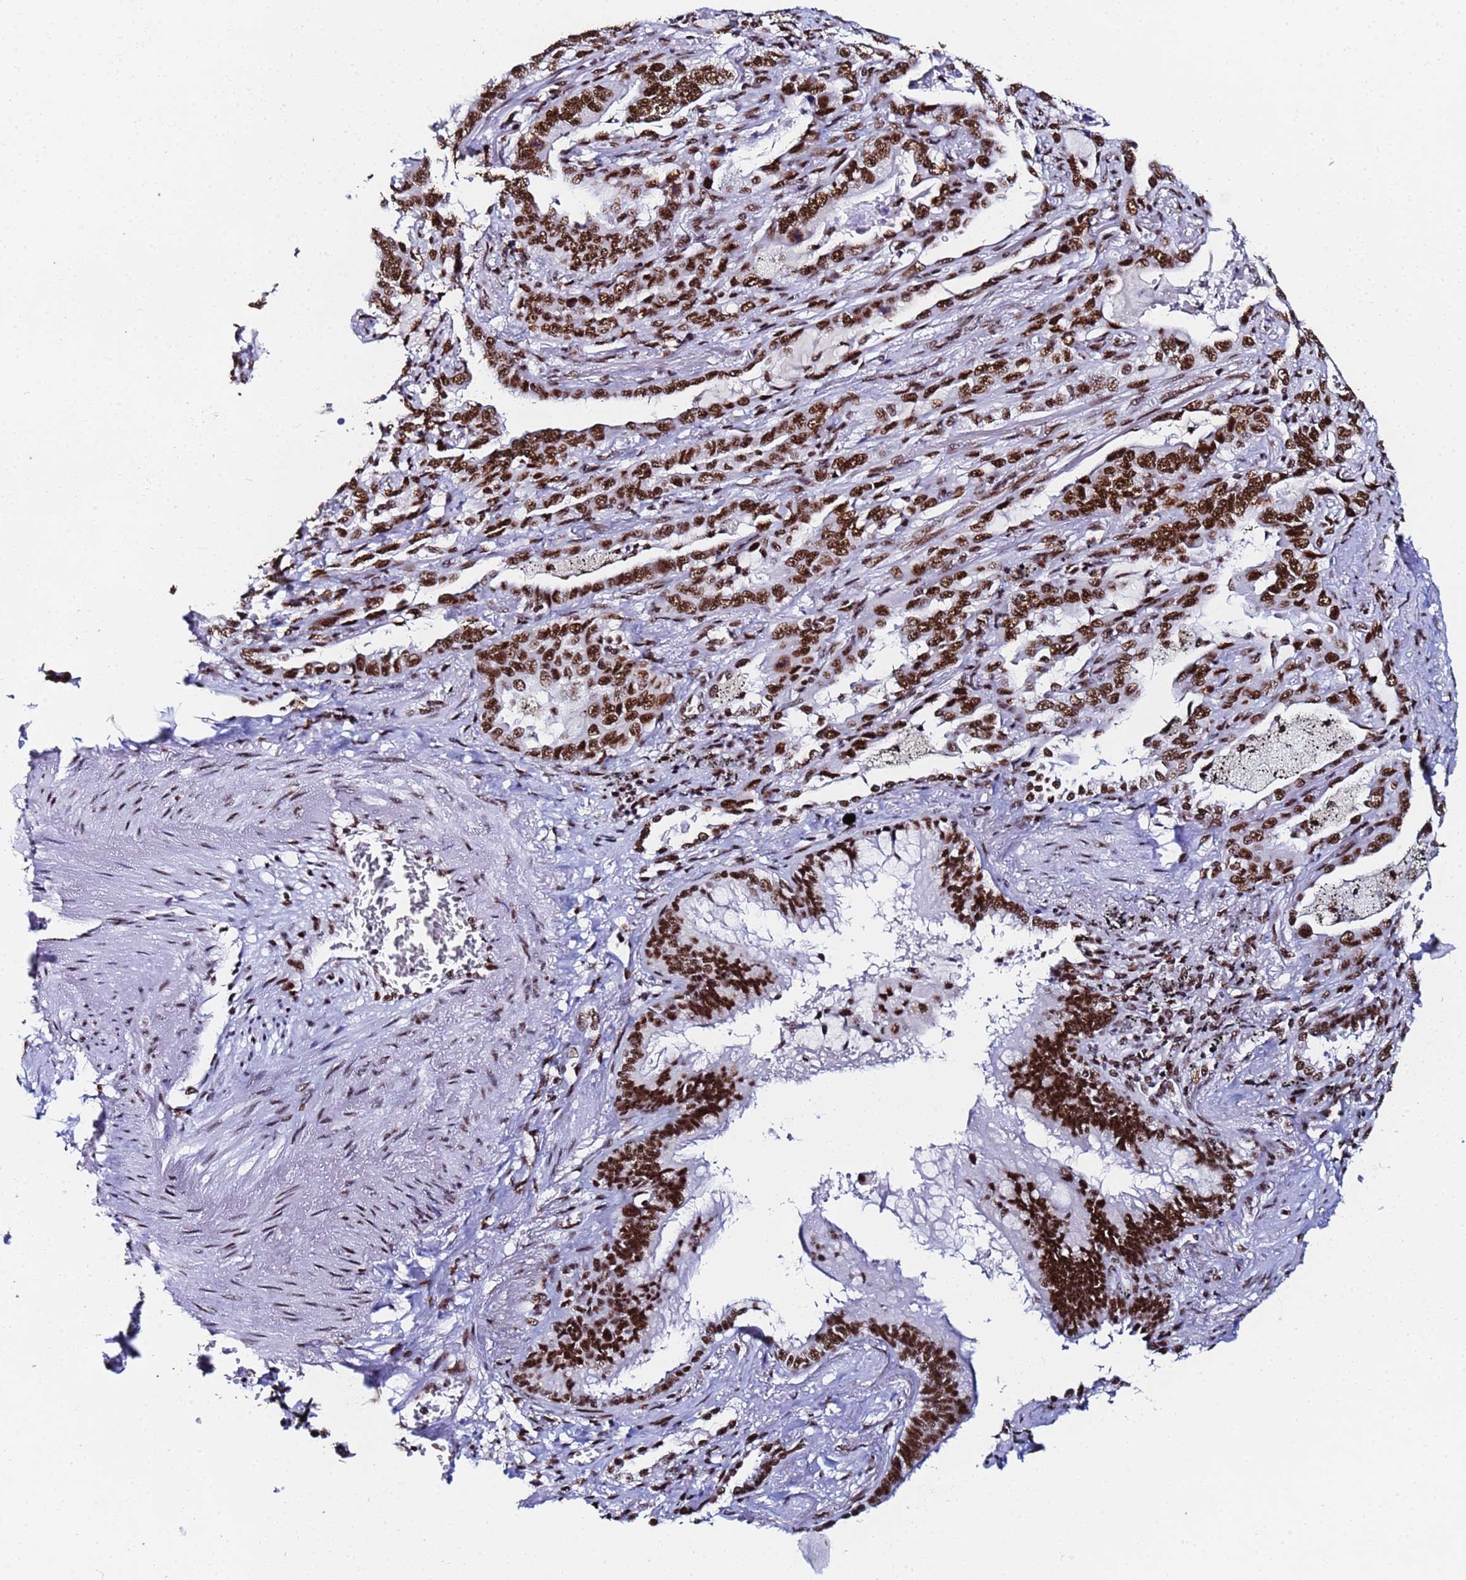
{"staining": {"intensity": "strong", "quantity": ">75%", "location": "nuclear"}, "tissue": "lung cancer", "cell_type": "Tumor cells", "image_type": "cancer", "snomed": [{"axis": "morphology", "description": "Adenocarcinoma, NOS"}, {"axis": "topography", "description": "Lung"}], "caption": "Immunohistochemistry histopathology image of neoplastic tissue: human lung cancer stained using IHC demonstrates high levels of strong protein expression localized specifically in the nuclear of tumor cells, appearing as a nuclear brown color.", "gene": "SNRPA1", "patient": {"sex": "male", "age": 67}}